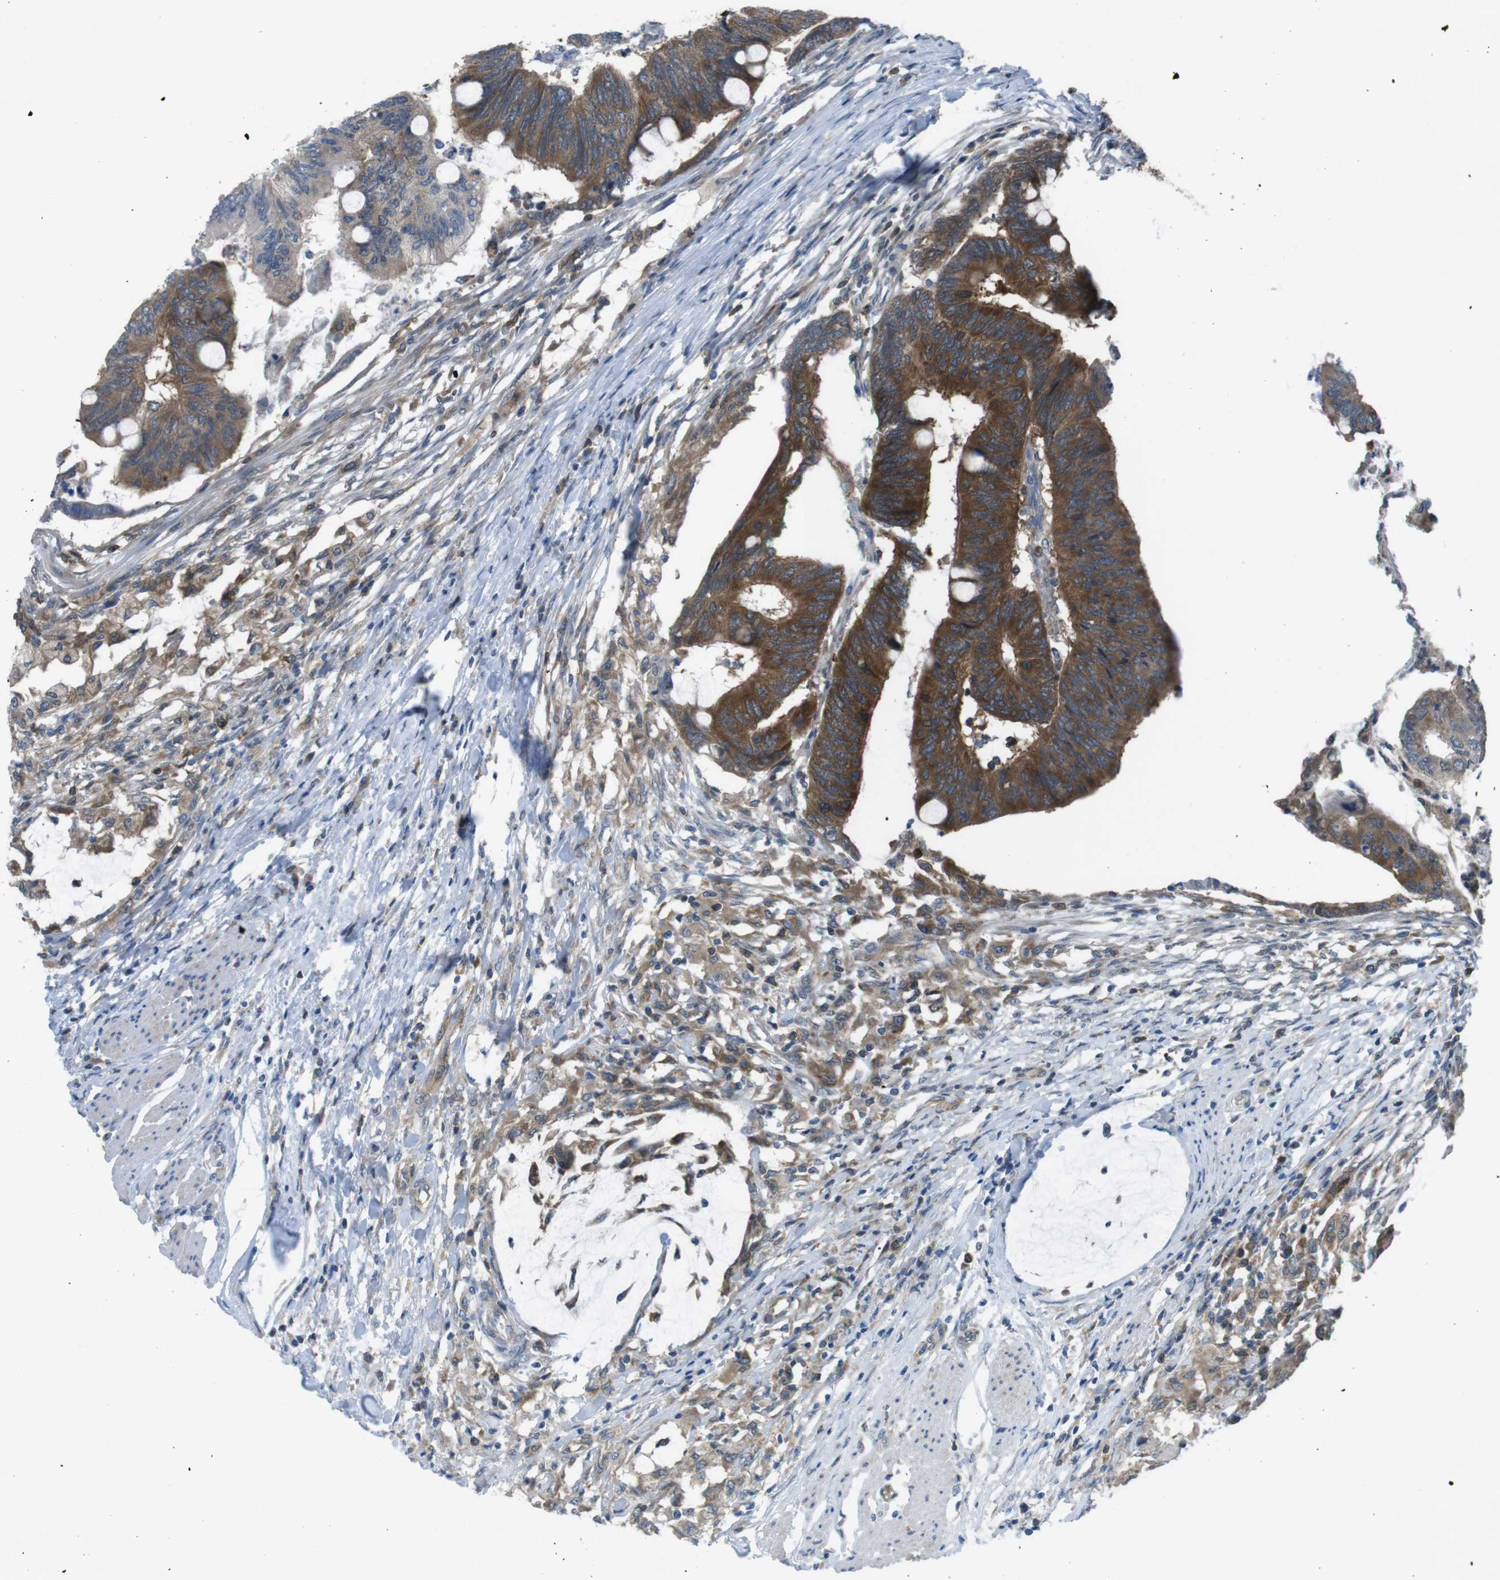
{"staining": {"intensity": "strong", "quantity": ">75%", "location": "cytoplasmic/membranous"}, "tissue": "colorectal cancer", "cell_type": "Tumor cells", "image_type": "cancer", "snomed": [{"axis": "morphology", "description": "Normal tissue, NOS"}, {"axis": "morphology", "description": "Adenocarcinoma, NOS"}, {"axis": "topography", "description": "Rectum"}, {"axis": "topography", "description": "Peripheral nerve tissue"}], "caption": "A brown stain labels strong cytoplasmic/membranous expression of a protein in human colorectal adenocarcinoma tumor cells.", "gene": "MTHFD1", "patient": {"sex": "male", "age": 92}}